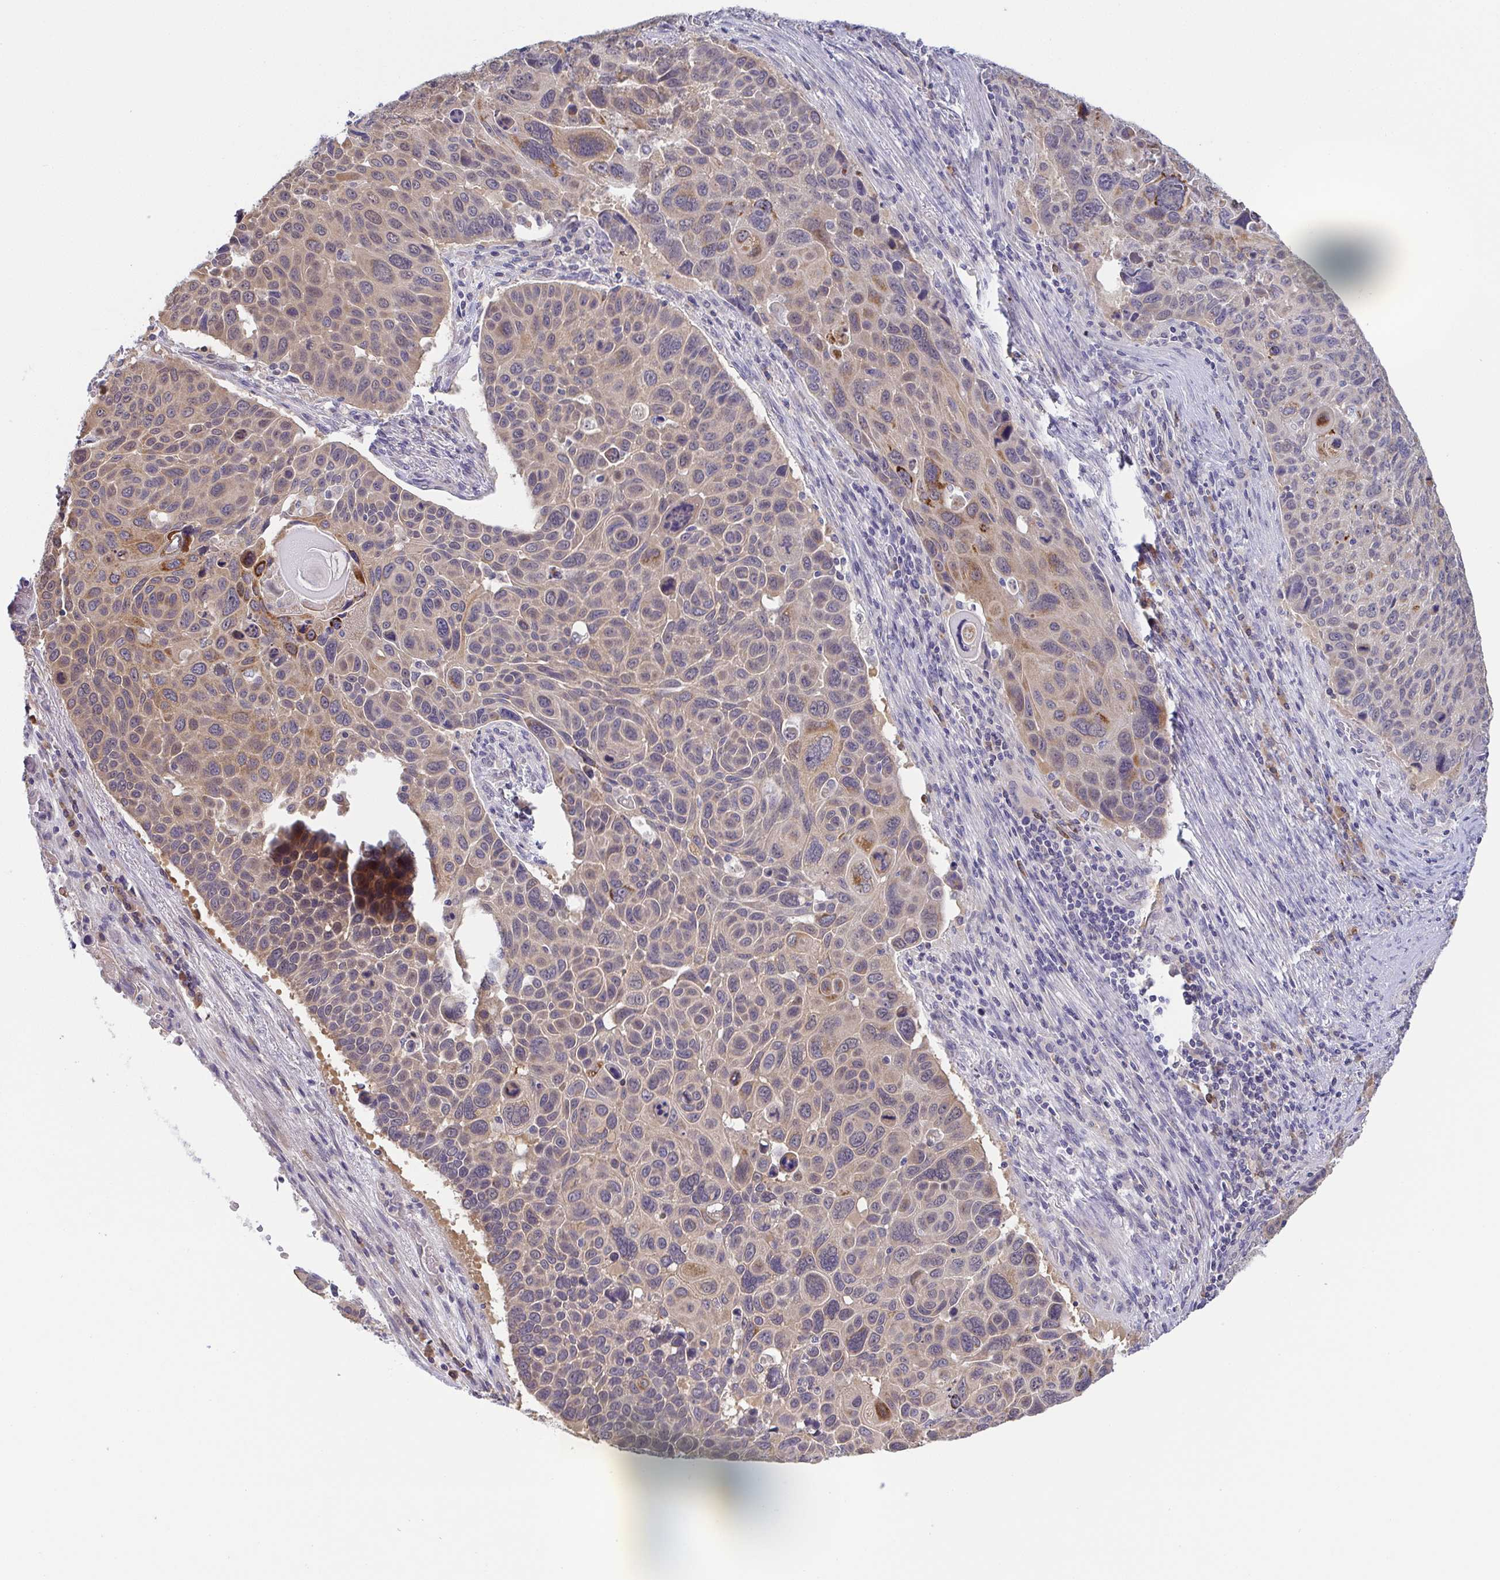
{"staining": {"intensity": "moderate", "quantity": "<25%", "location": "cytoplasmic/membranous"}, "tissue": "lung cancer", "cell_type": "Tumor cells", "image_type": "cancer", "snomed": [{"axis": "morphology", "description": "Squamous cell carcinoma, NOS"}, {"axis": "topography", "description": "Lung"}], "caption": "Immunohistochemical staining of human lung cancer (squamous cell carcinoma) reveals low levels of moderate cytoplasmic/membranous expression in about <25% of tumor cells. The protein of interest is shown in brown color, while the nuclei are stained blue.", "gene": "BCL2L1", "patient": {"sex": "male", "age": 68}}